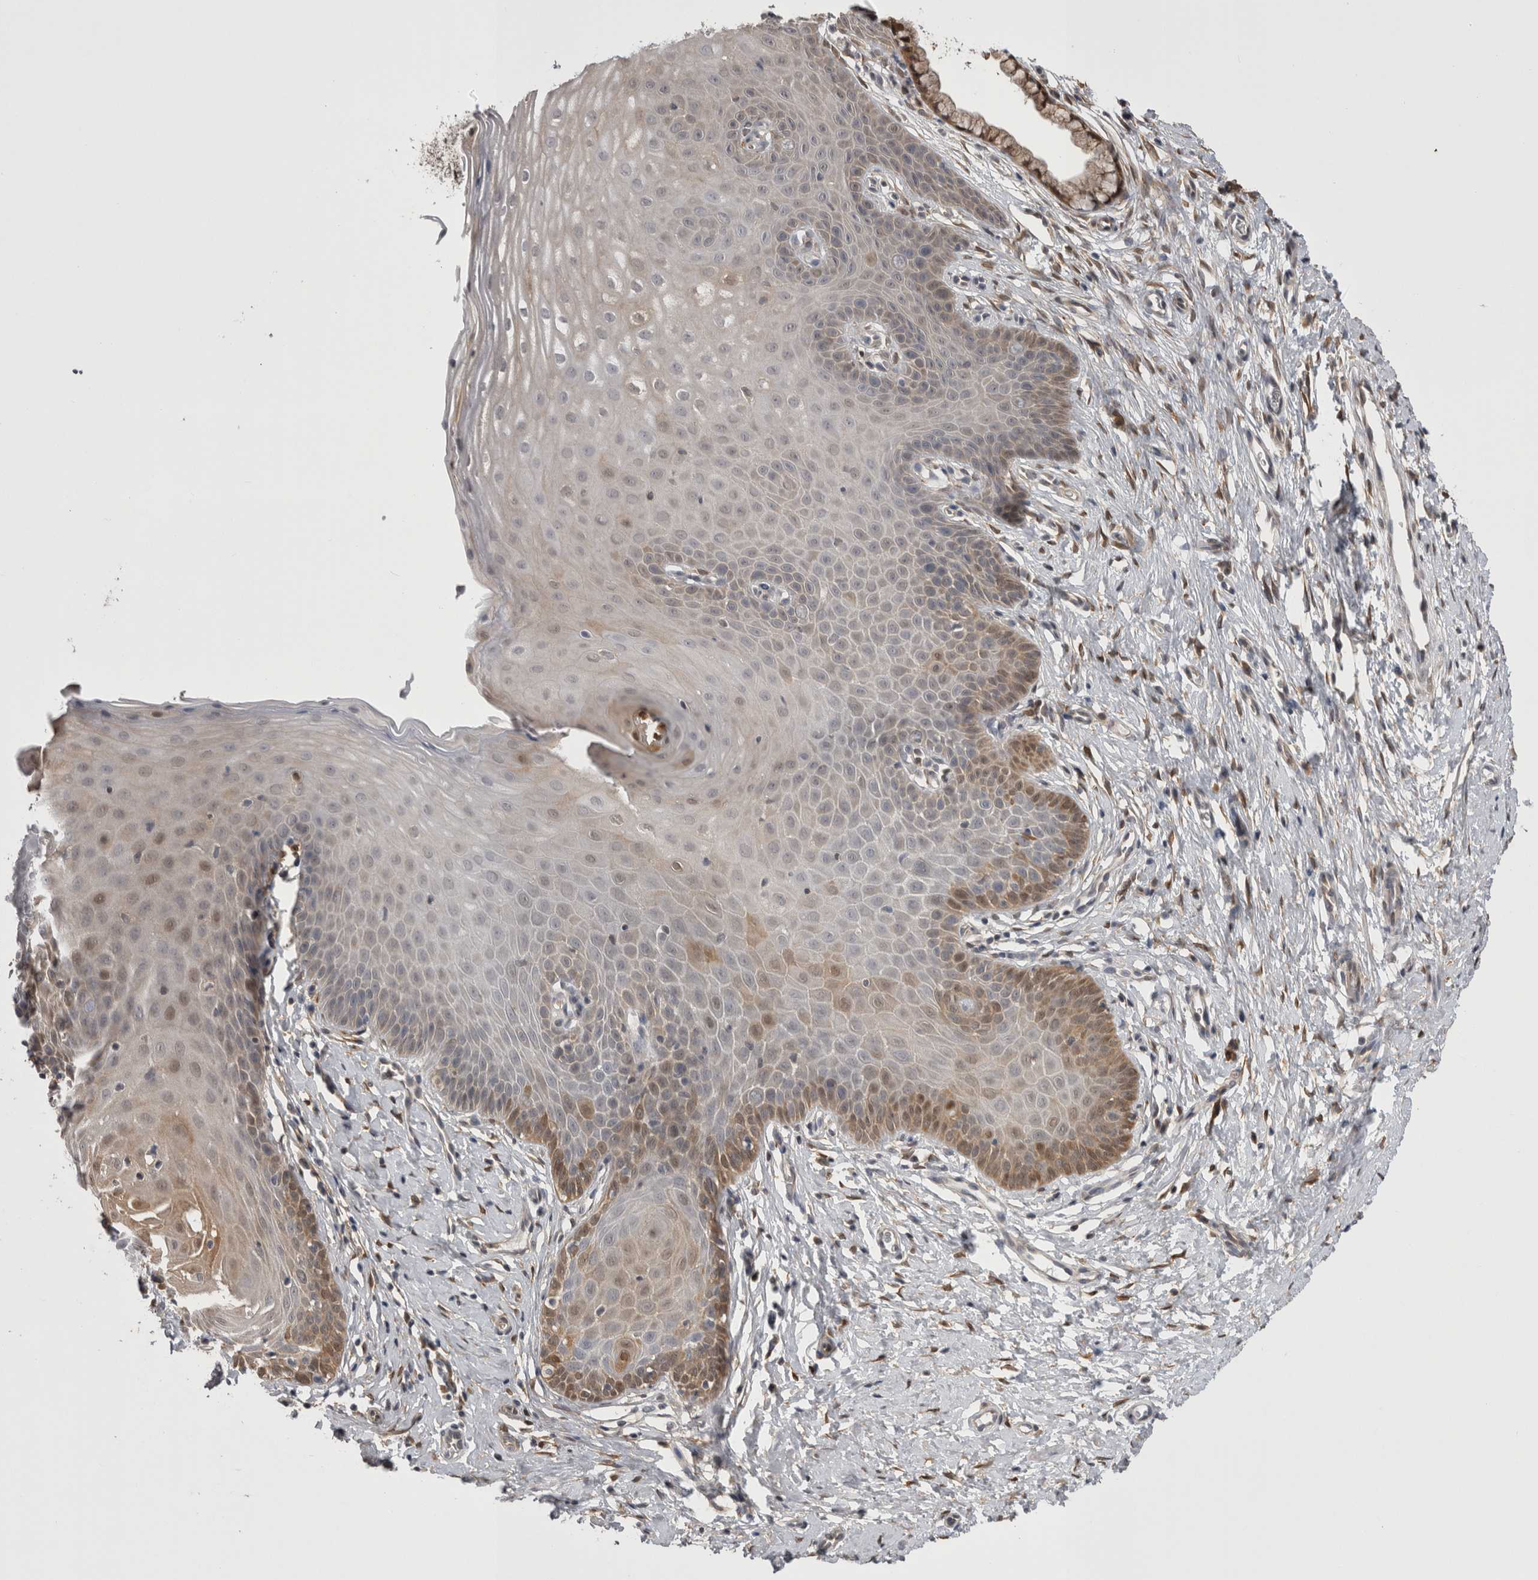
{"staining": {"intensity": "moderate", "quantity": ">75%", "location": "cytoplasmic/membranous,nuclear"}, "tissue": "cervix", "cell_type": "Glandular cells", "image_type": "normal", "snomed": [{"axis": "morphology", "description": "Normal tissue, NOS"}, {"axis": "topography", "description": "Cervix"}], "caption": "Immunohistochemical staining of normal human cervix shows moderate cytoplasmic/membranous,nuclear protein positivity in about >75% of glandular cells.", "gene": "CHIC1", "patient": {"sex": "female", "age": 36}}